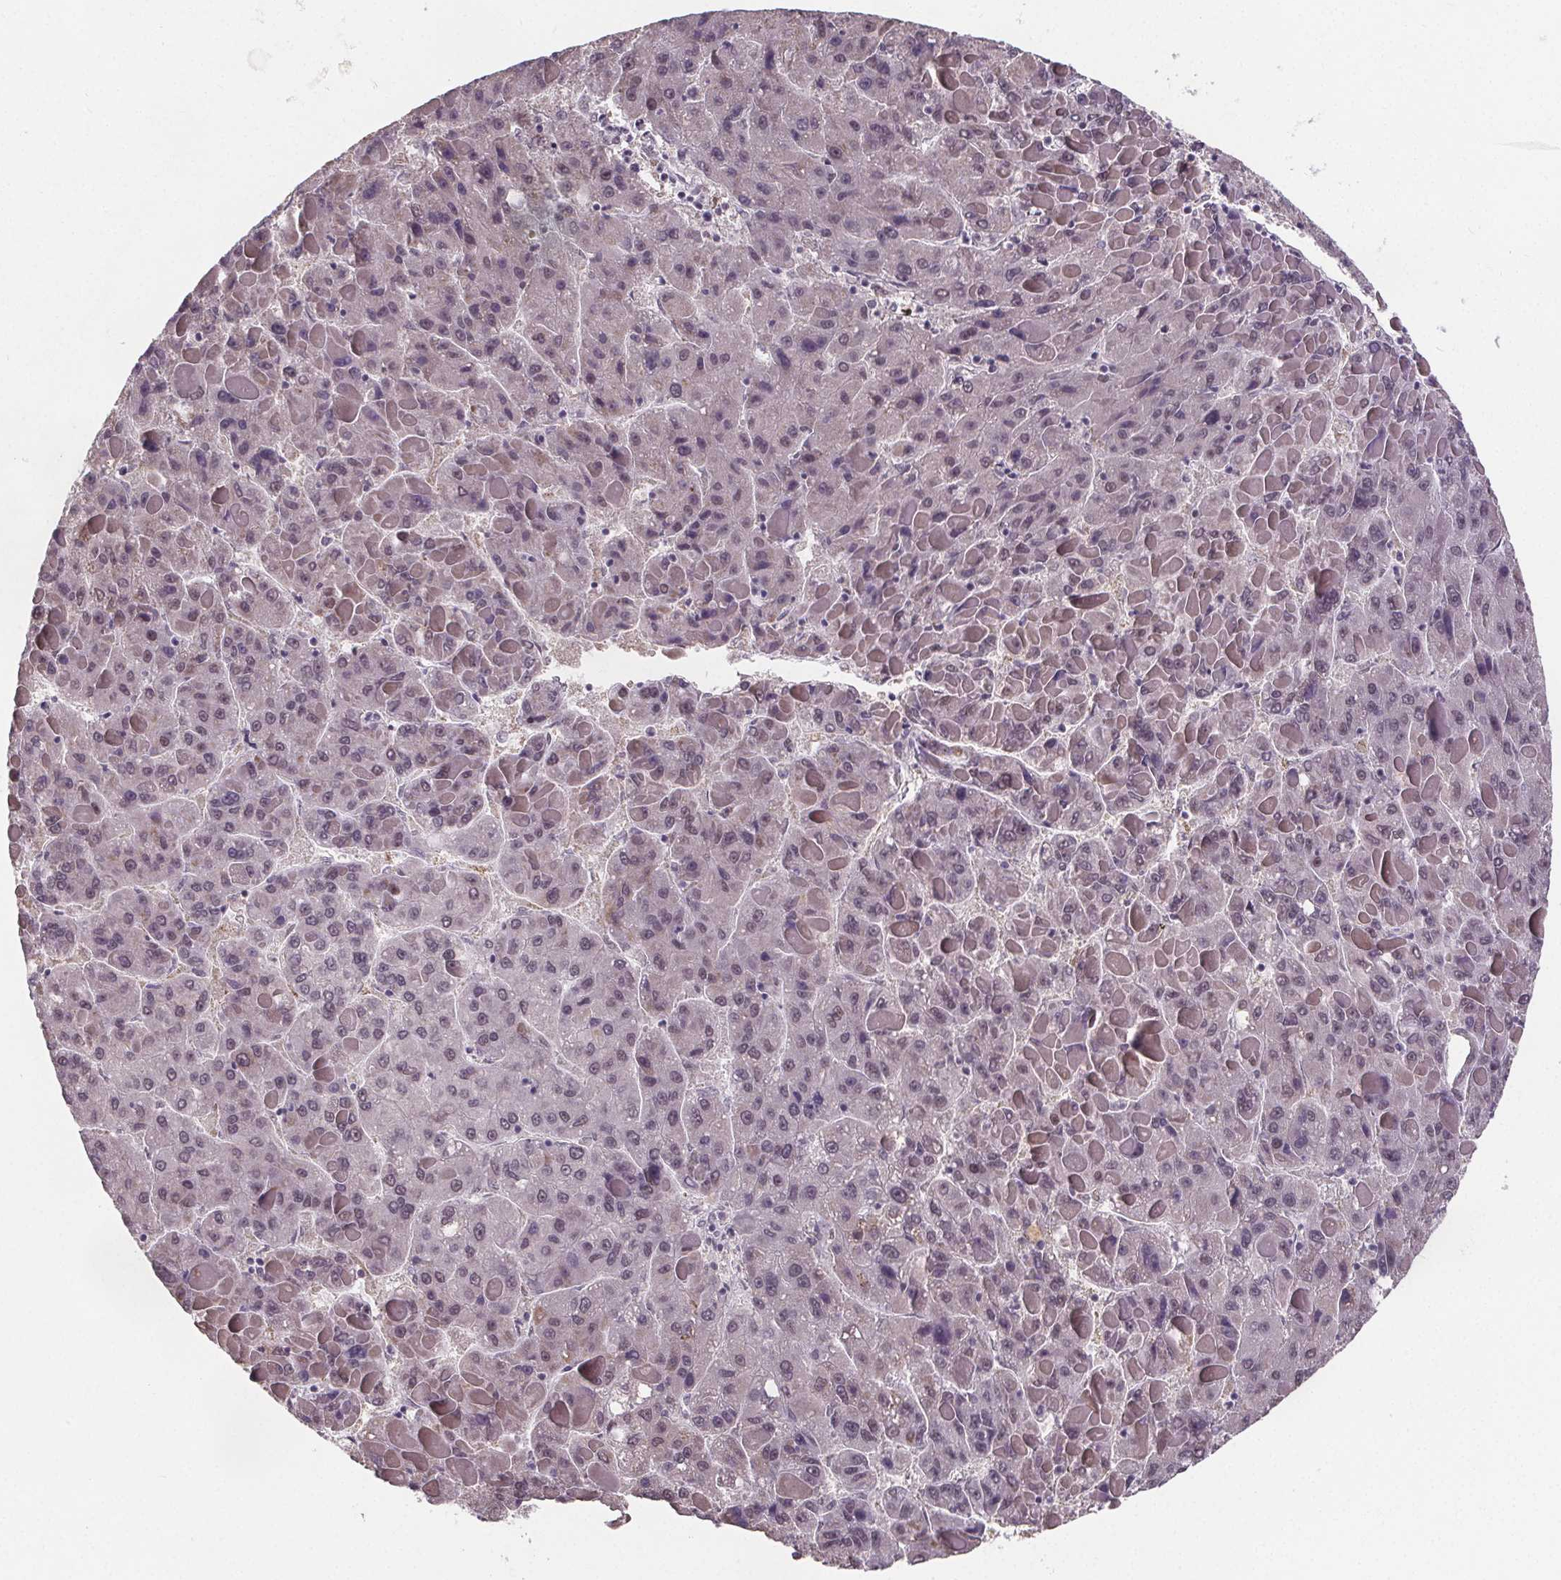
{"staining": {"intensity": "weak", "quantity": "25%-75%", "location": "nuclear"}, "tissue": "liver cancer", "cell_type": "Tumor cells", "image_type": "cancer", "snomed": [{"axis": "morphology", "description": "Carcinoma, Hepatocellular, NOS"}, {"axis": "topography", "description": "Liver"}], "caption": "Immunohistochemical staining of hepatocellular carcinoma (liver) exhibits weak nuclear protein staining in approximately 25%-75% of tumor cells.", "gene": "ZNF572", "patient": {"sex": "female", "age": 82}}